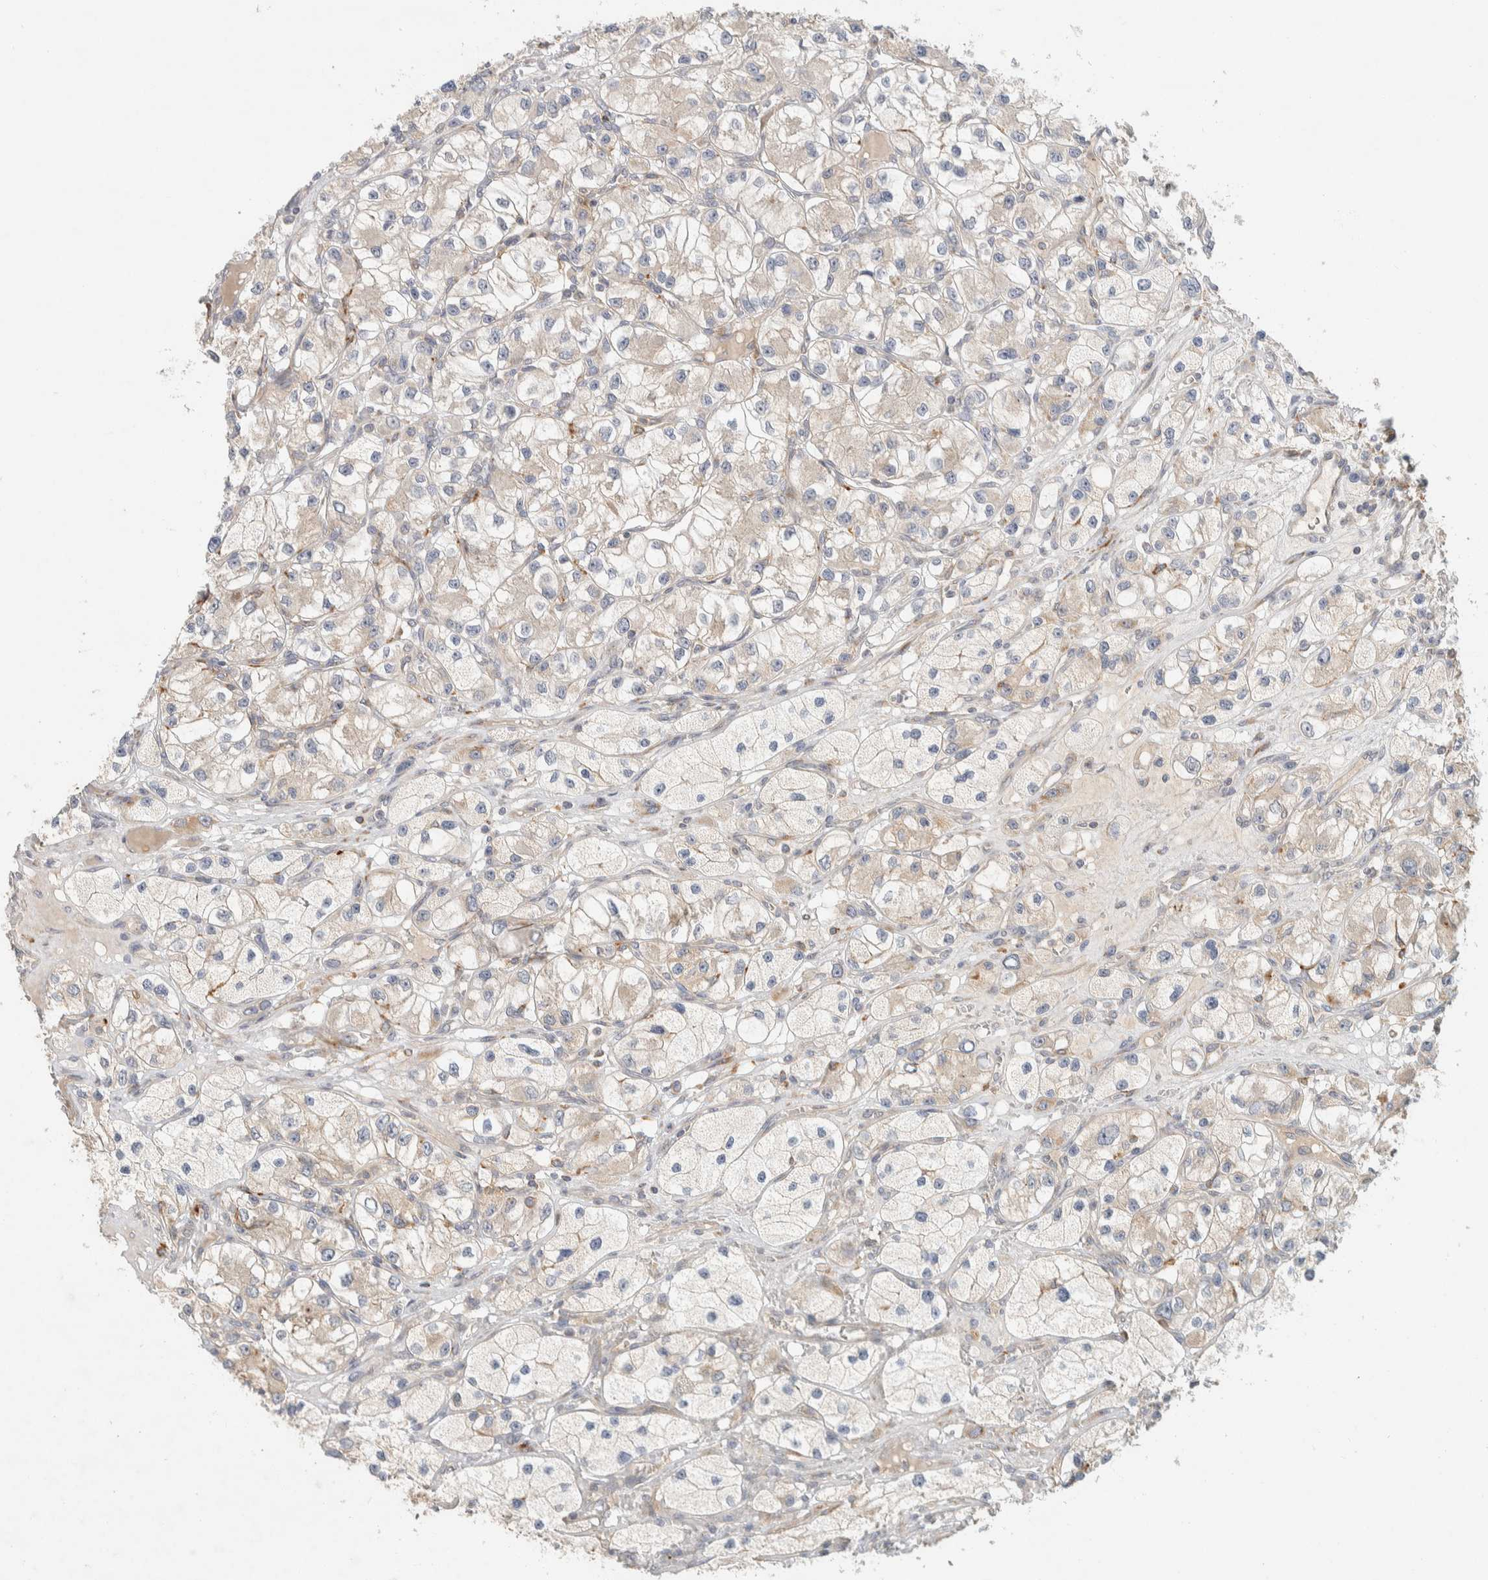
{"staining": {"intensity": "weak", "quantity": "<25%", "location": "cytoplasmic/membranous"}, "tissue": "renal cancer", "cell_type": "Tumor cells", "image_type": "cancer", "snomed": [{"axis": "morphology", "description": "Adenocarcinoma, NOS"}, {"axis": "topography", "description": "Kidney"}], "caption": "A photomicrograph of renal cancer stained for a protein shows no brown staining in tumor cells. (Brightfield microscopy of DAB (3,3'-diaminobenzidine) immunohistochemistry (IHC) at high magnification).", "gene": "KIF9", "patient": {"sex": "female", "age": 57}}